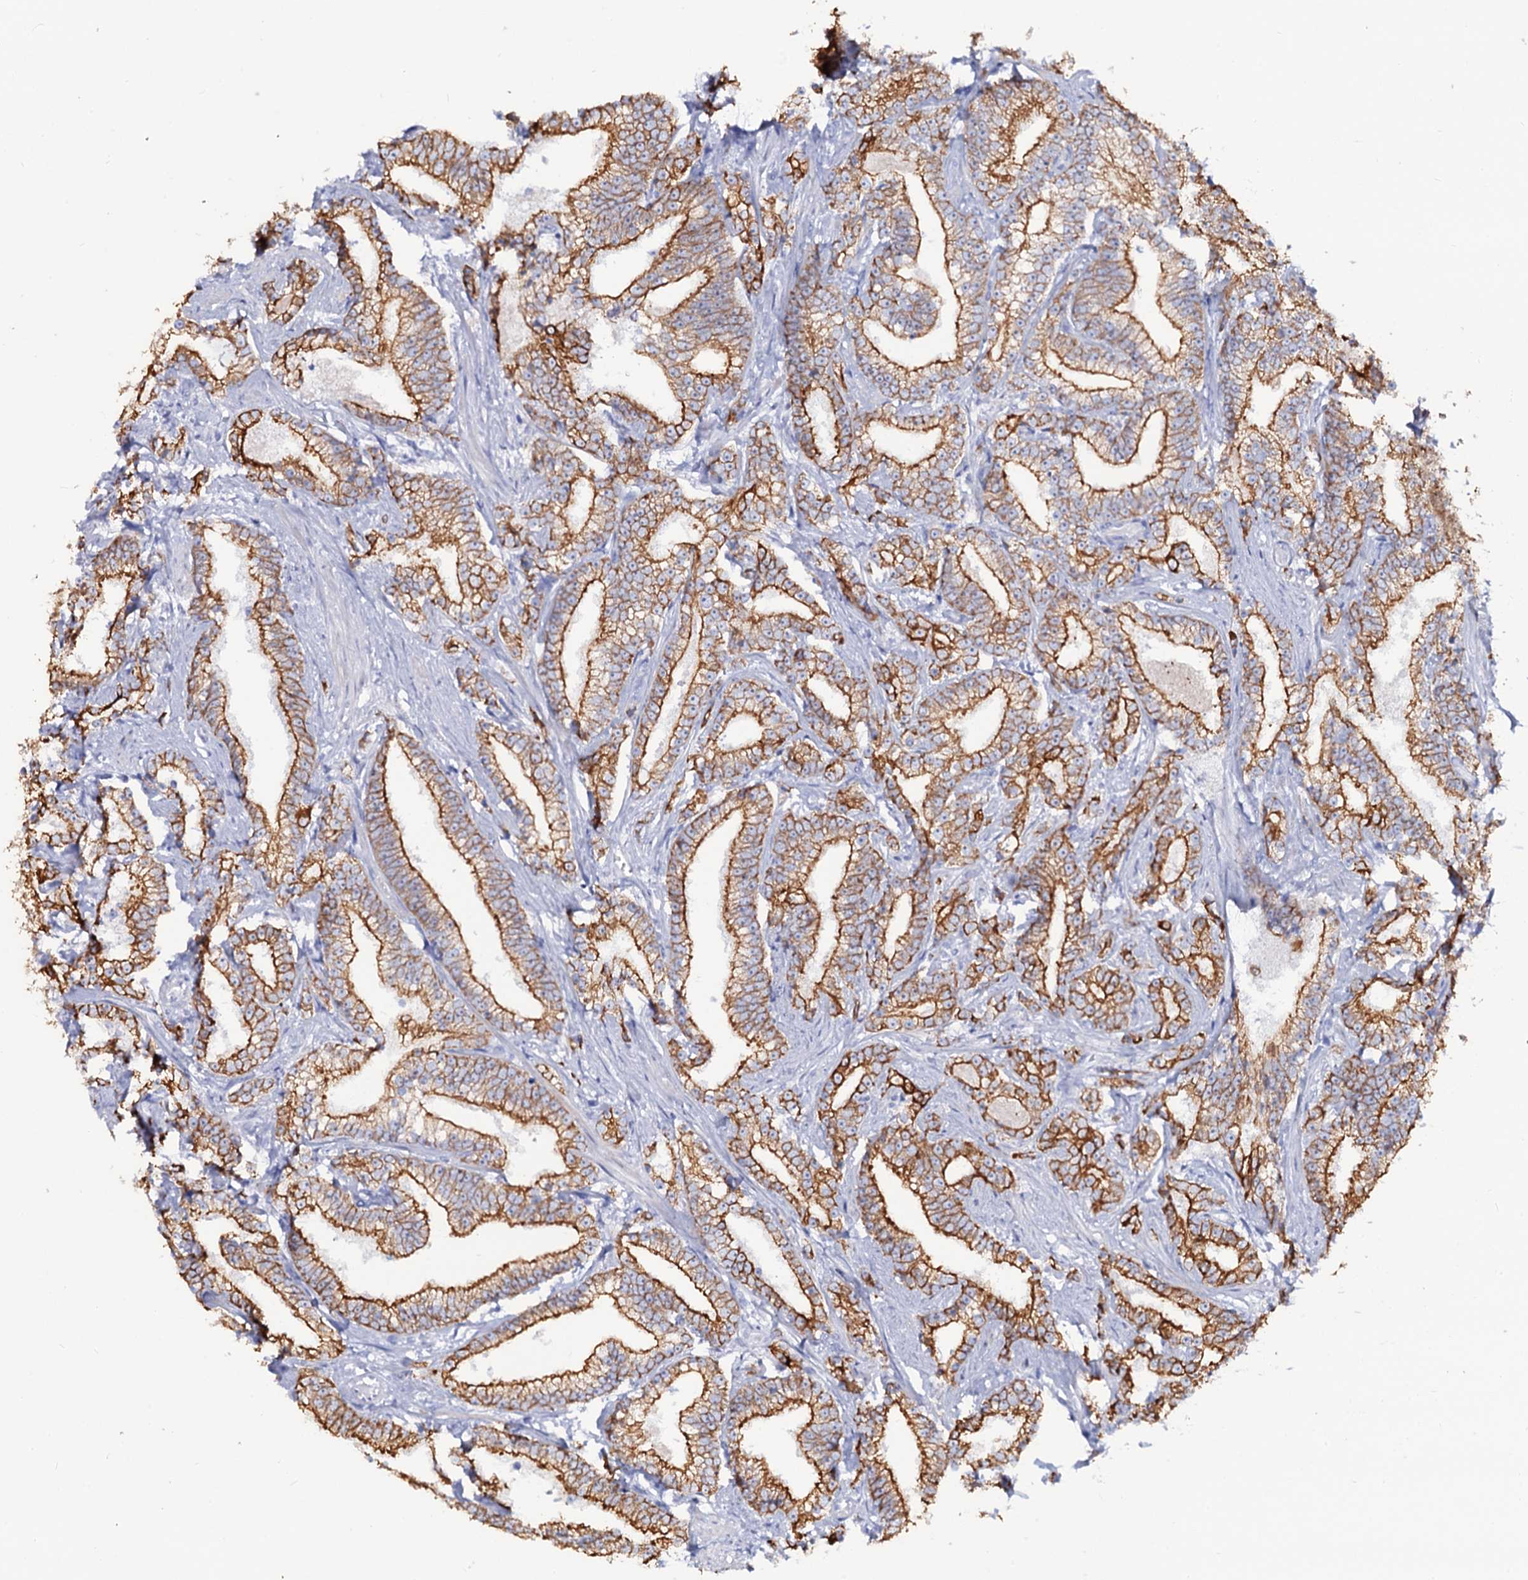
{"staining": {"intensity": "strong", "quantity": ">75%", "location": "cytoplasmic/membranous"}, "tissue": "prostate cancer", "cell_type": "Tumor cells", "image_type": "cancer", "snomed": [{"axis": "morphology", "description": "Adenocarcinoma, High grade"}, {"axis": "topography", "description": "Prostate and seminal vesicle, NOS"}], "caption": "Prostate cancer (high-grade adenocarcinoma) stained with a protein marker demonstrates strong staining in tumor cells.", "gene": "RAB3IP", "patient": {"sex": "male", "age": 67}}